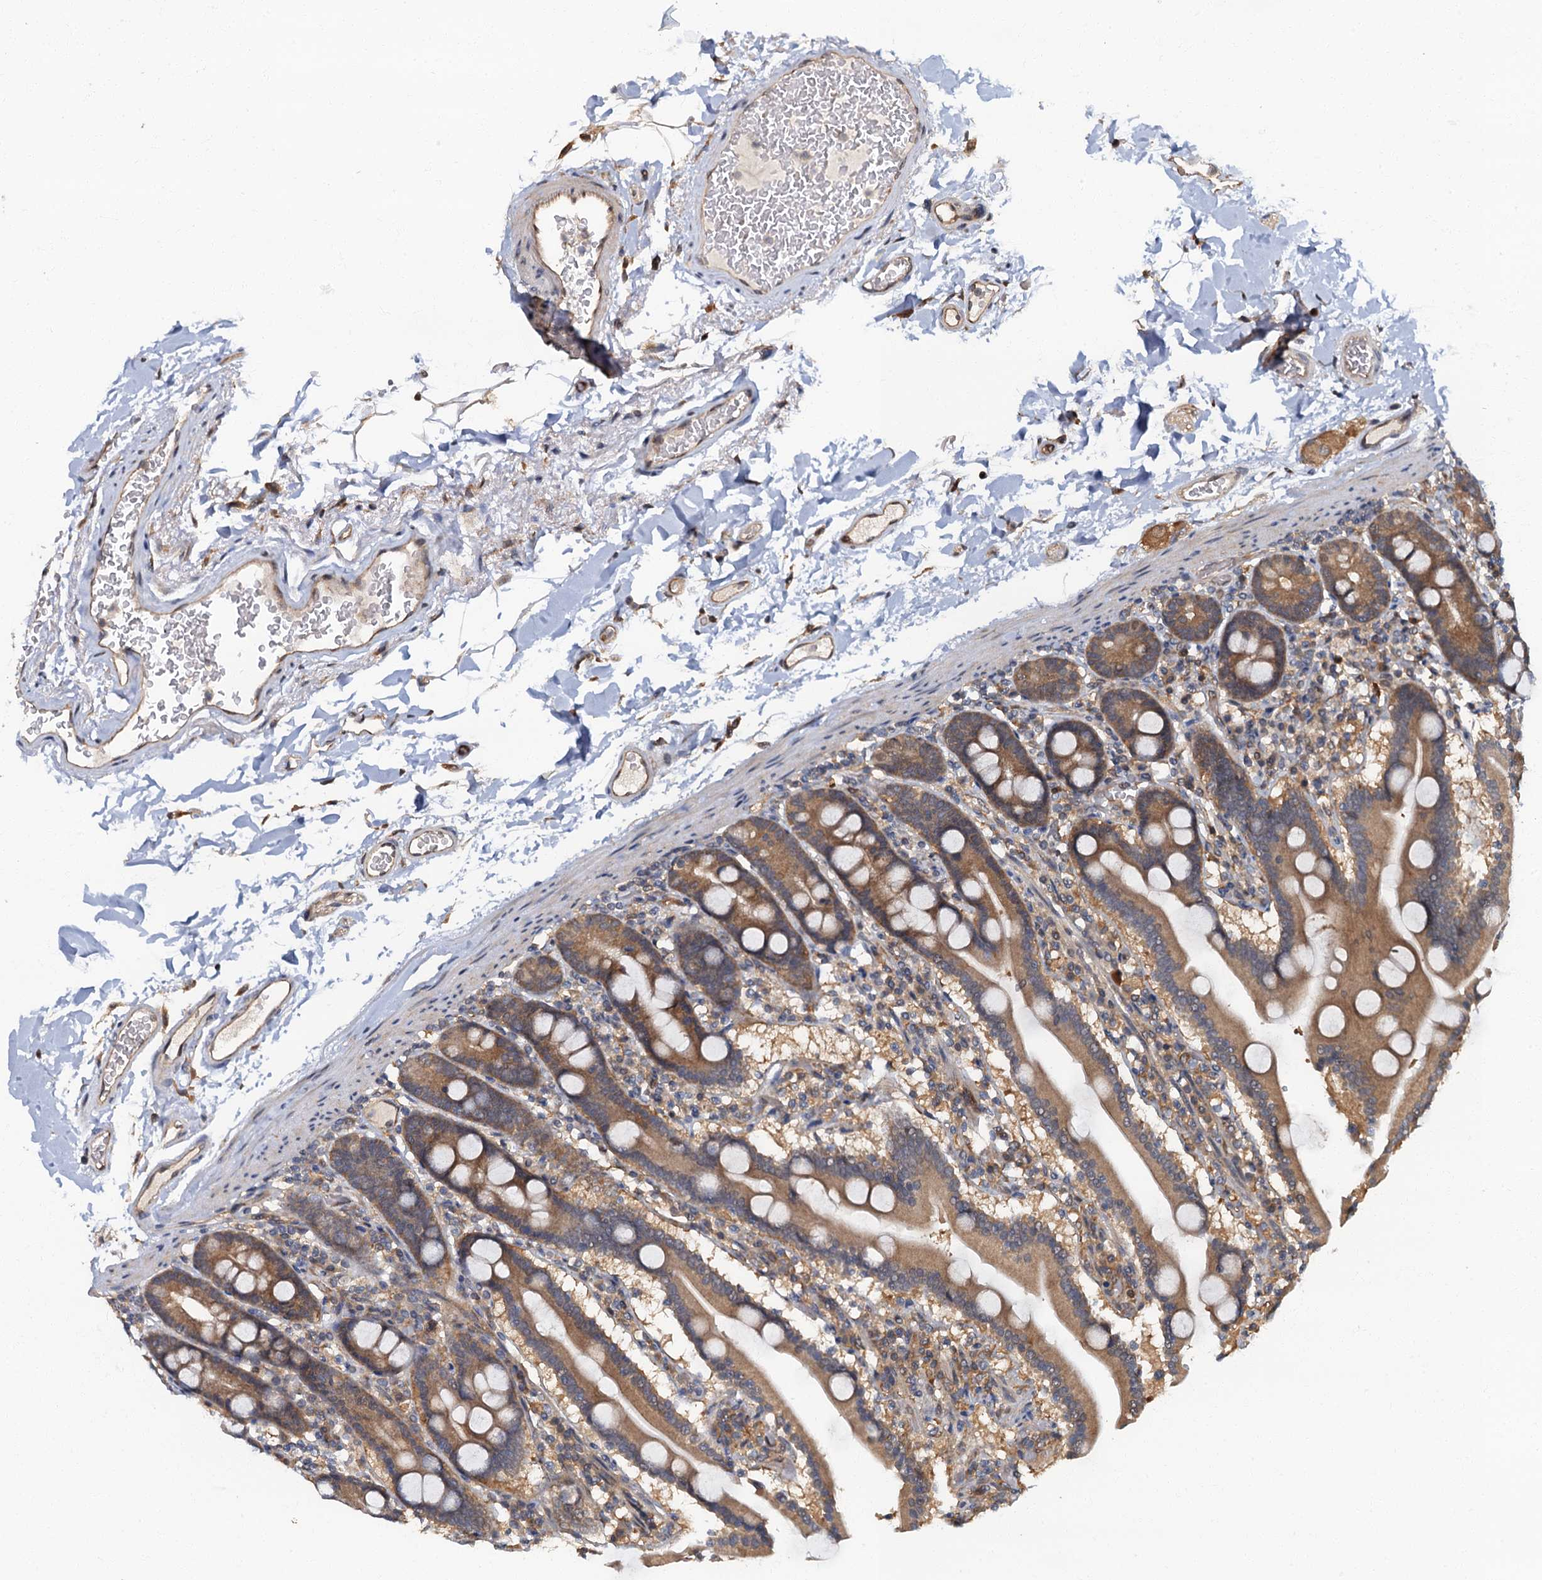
{"staining": {"intensity": "moderate", "quantity": ">75%", "location": "cytoplasmic/membranous"}, "tissue": "duodenum", "cell_type": "Glandular cells", "image_type": "normal", "snomed": [{"axis": "morphology", "description": "Normal tissue, NOS"}, {"axis": "topography", "description": "Duodenum"}], "caption": "Glandular cells exhibit medium levels of moderate cytoplasmic/membranous expression in approximately >75% of cells in normal human duodenum. Nuclei are stained in blue.", "gene": "TBCK", "patient": {"sex": "male", "age": 55}}